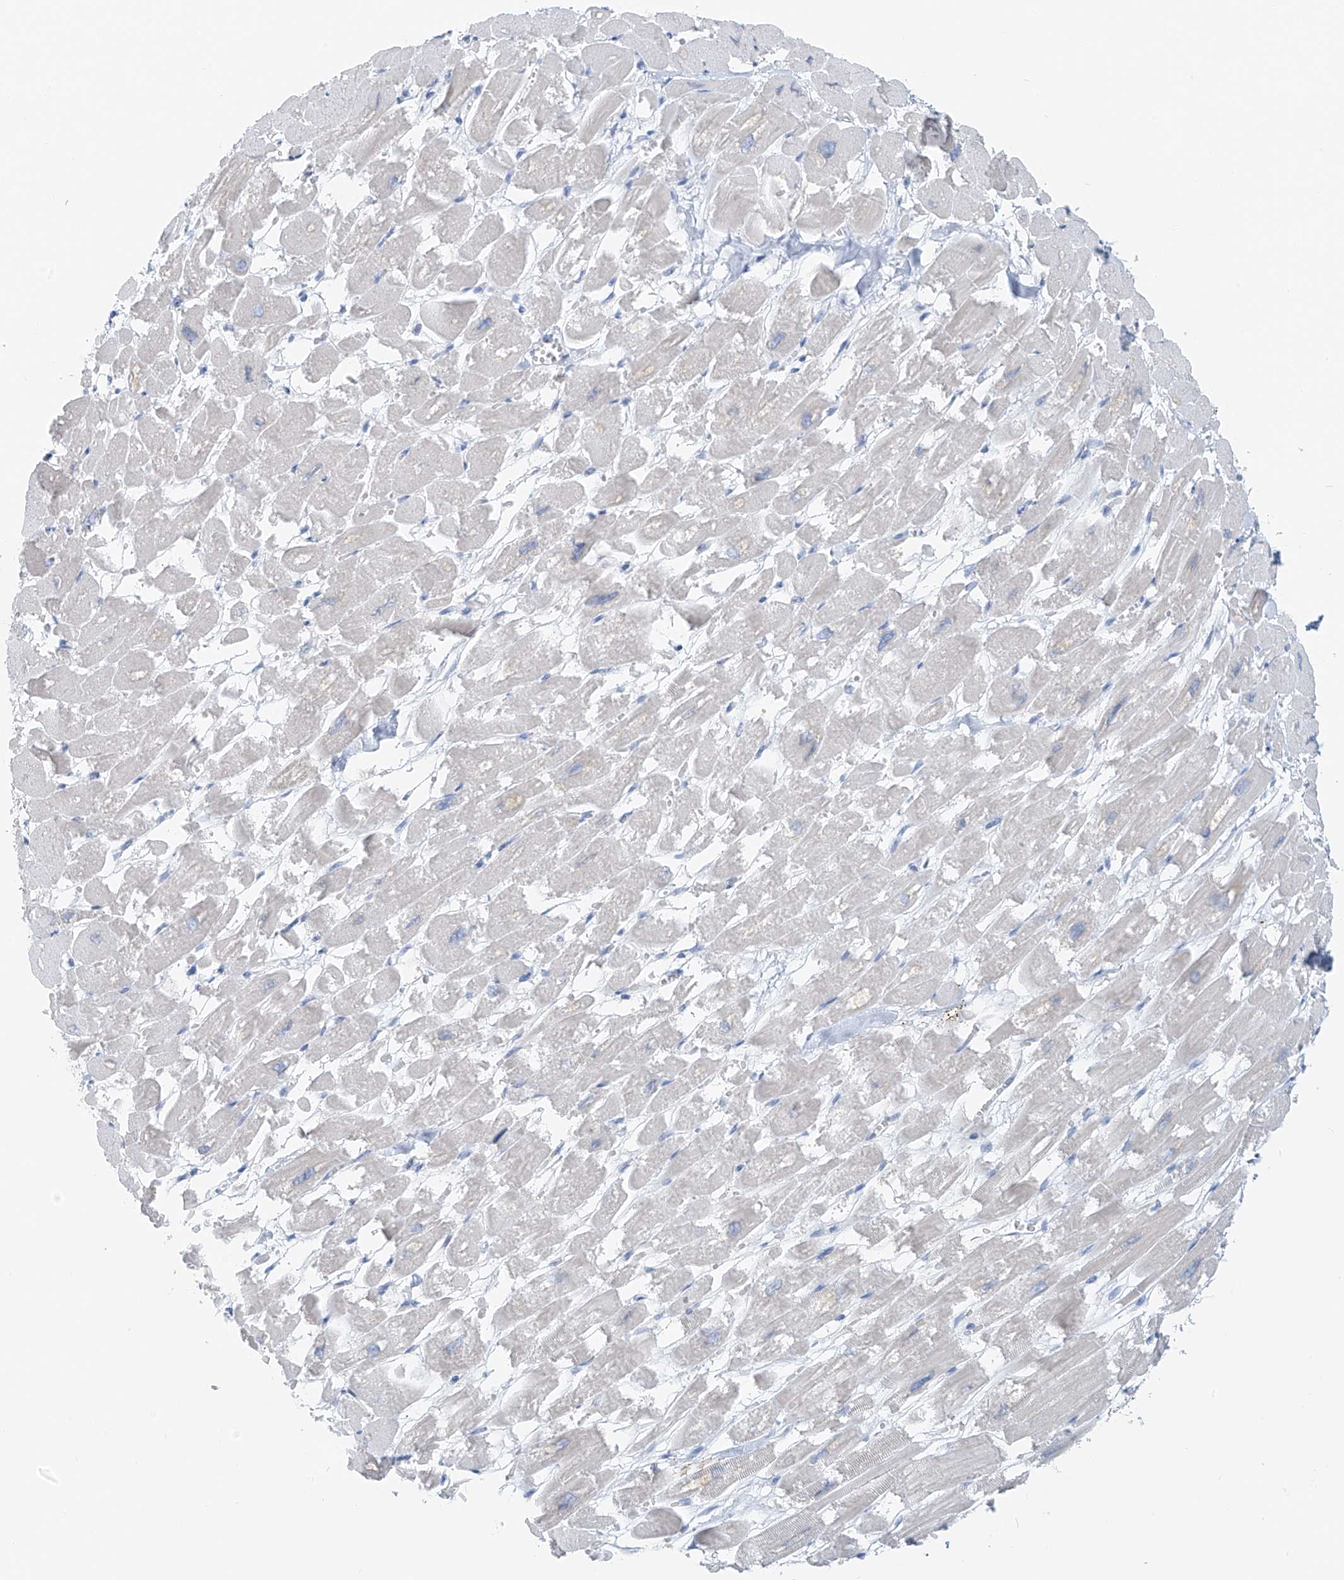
{"staining": {"intensity": "negative", "quantity": "none", "location": "none"}, "tissue": "heart muscle", "cell_type": "Cardiomyocytes", "image_type": "normal", "snomed": [{"axis": "morphology", "description": "Normal tissue, NOS"}, {"axis": "topography", "description": "Heart"}], "caption": "Immunohistochemical staining of unremarkable human heart muscle displays no significant positivity in cardiomyocytes. (DAB immunohistochemistry (IHC) visualized using brightfield microscopy, high magnification).", "gene": "POMGNT2", "patient": {"sex": "male", "age": 54}}